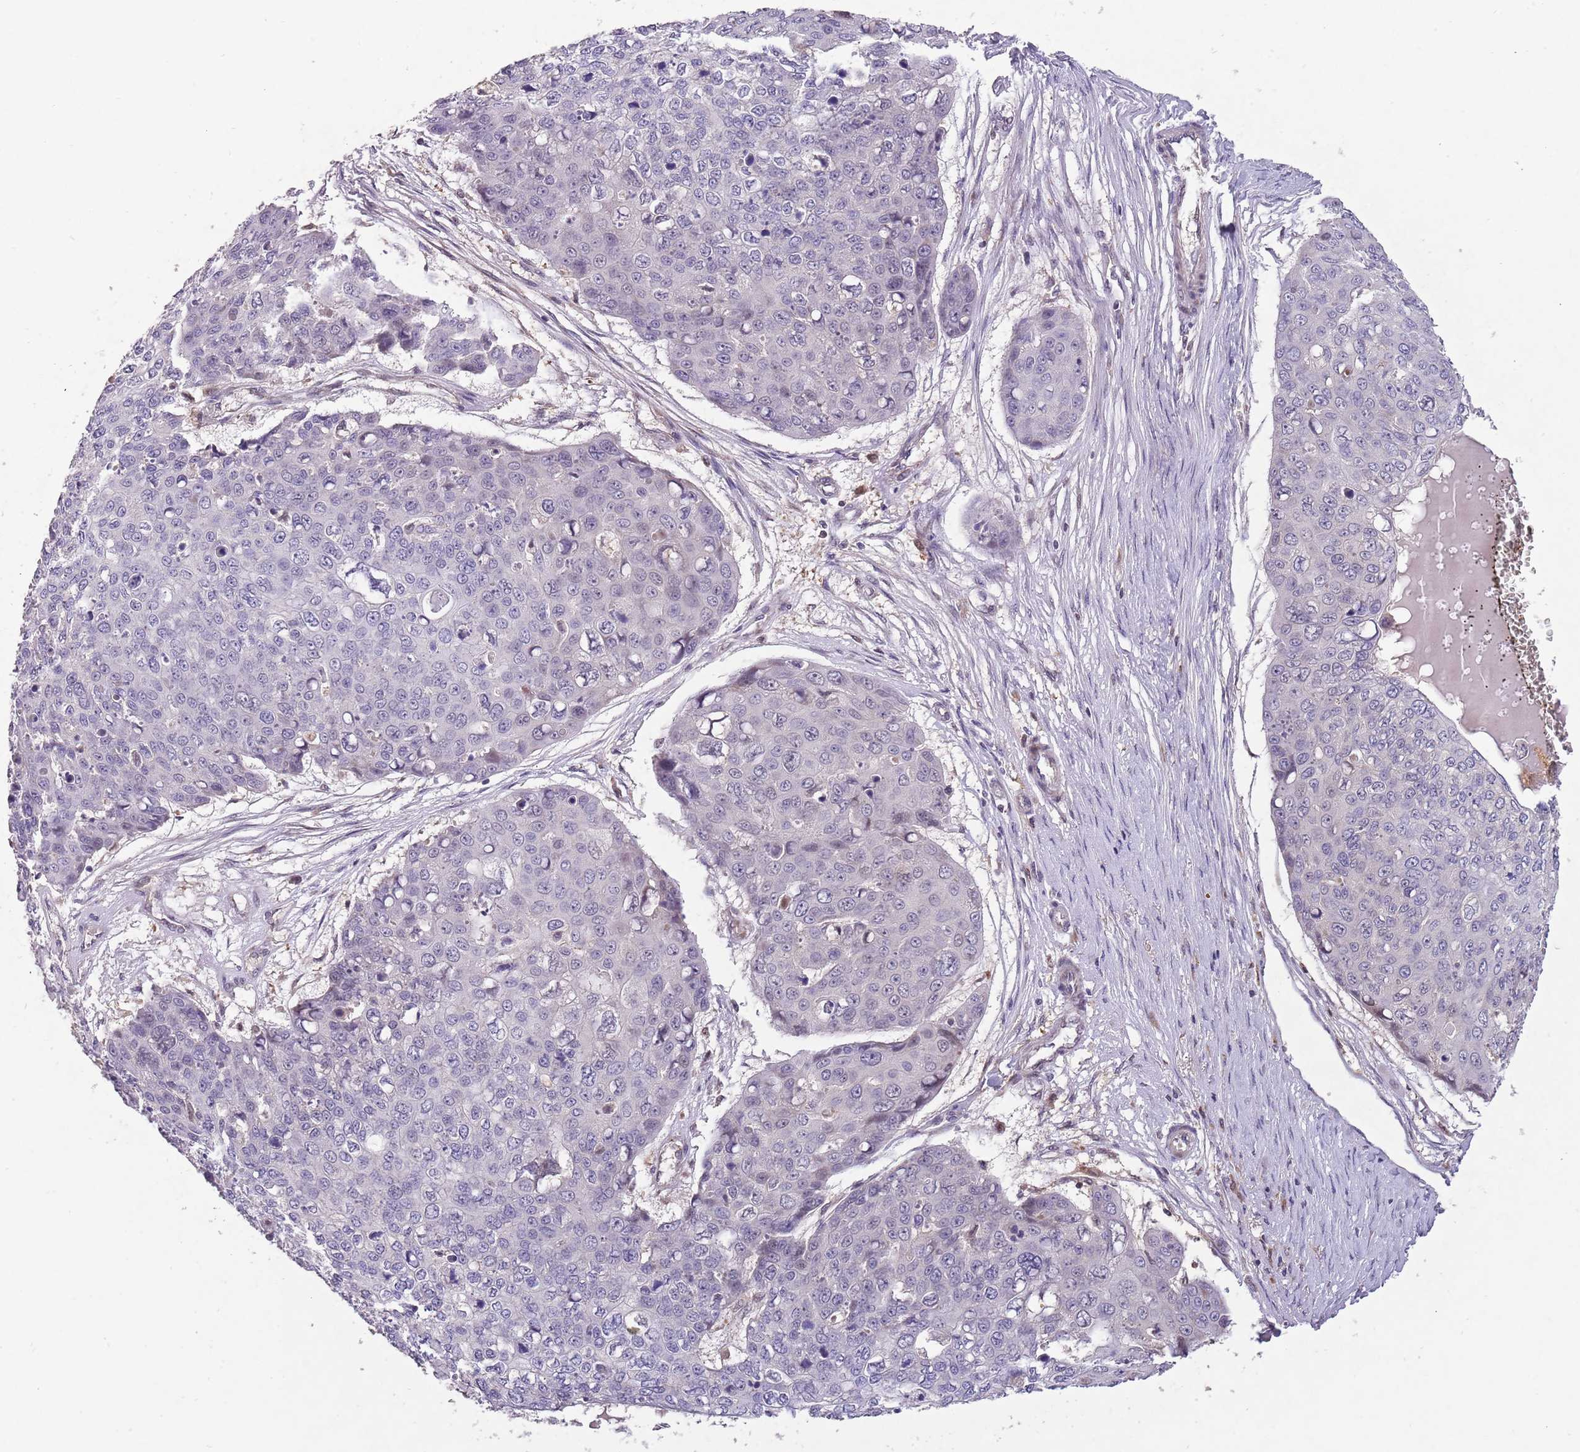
{"staining": {"intensity": "moderate", "quantity": "25%-75%", "location": "nuclear"}, "tissue": "skin cancer", "cell_type": "Tumor cells", "image_type": "cancer", "snomed": [{"axis": "morphology", "description": "Squamous cell carcinoma, NOS"}, {"axis": "topography", "description": "Skin"}], "caption": "The immunohistochemical stain shows moderate nuclear expression in tumor cells of skin cancer (squamous cell carcinoma) tissue. Nuclei are stained in blue.", "gene": "ZNF639", "patient": {"sex": "male", "age": 71}}